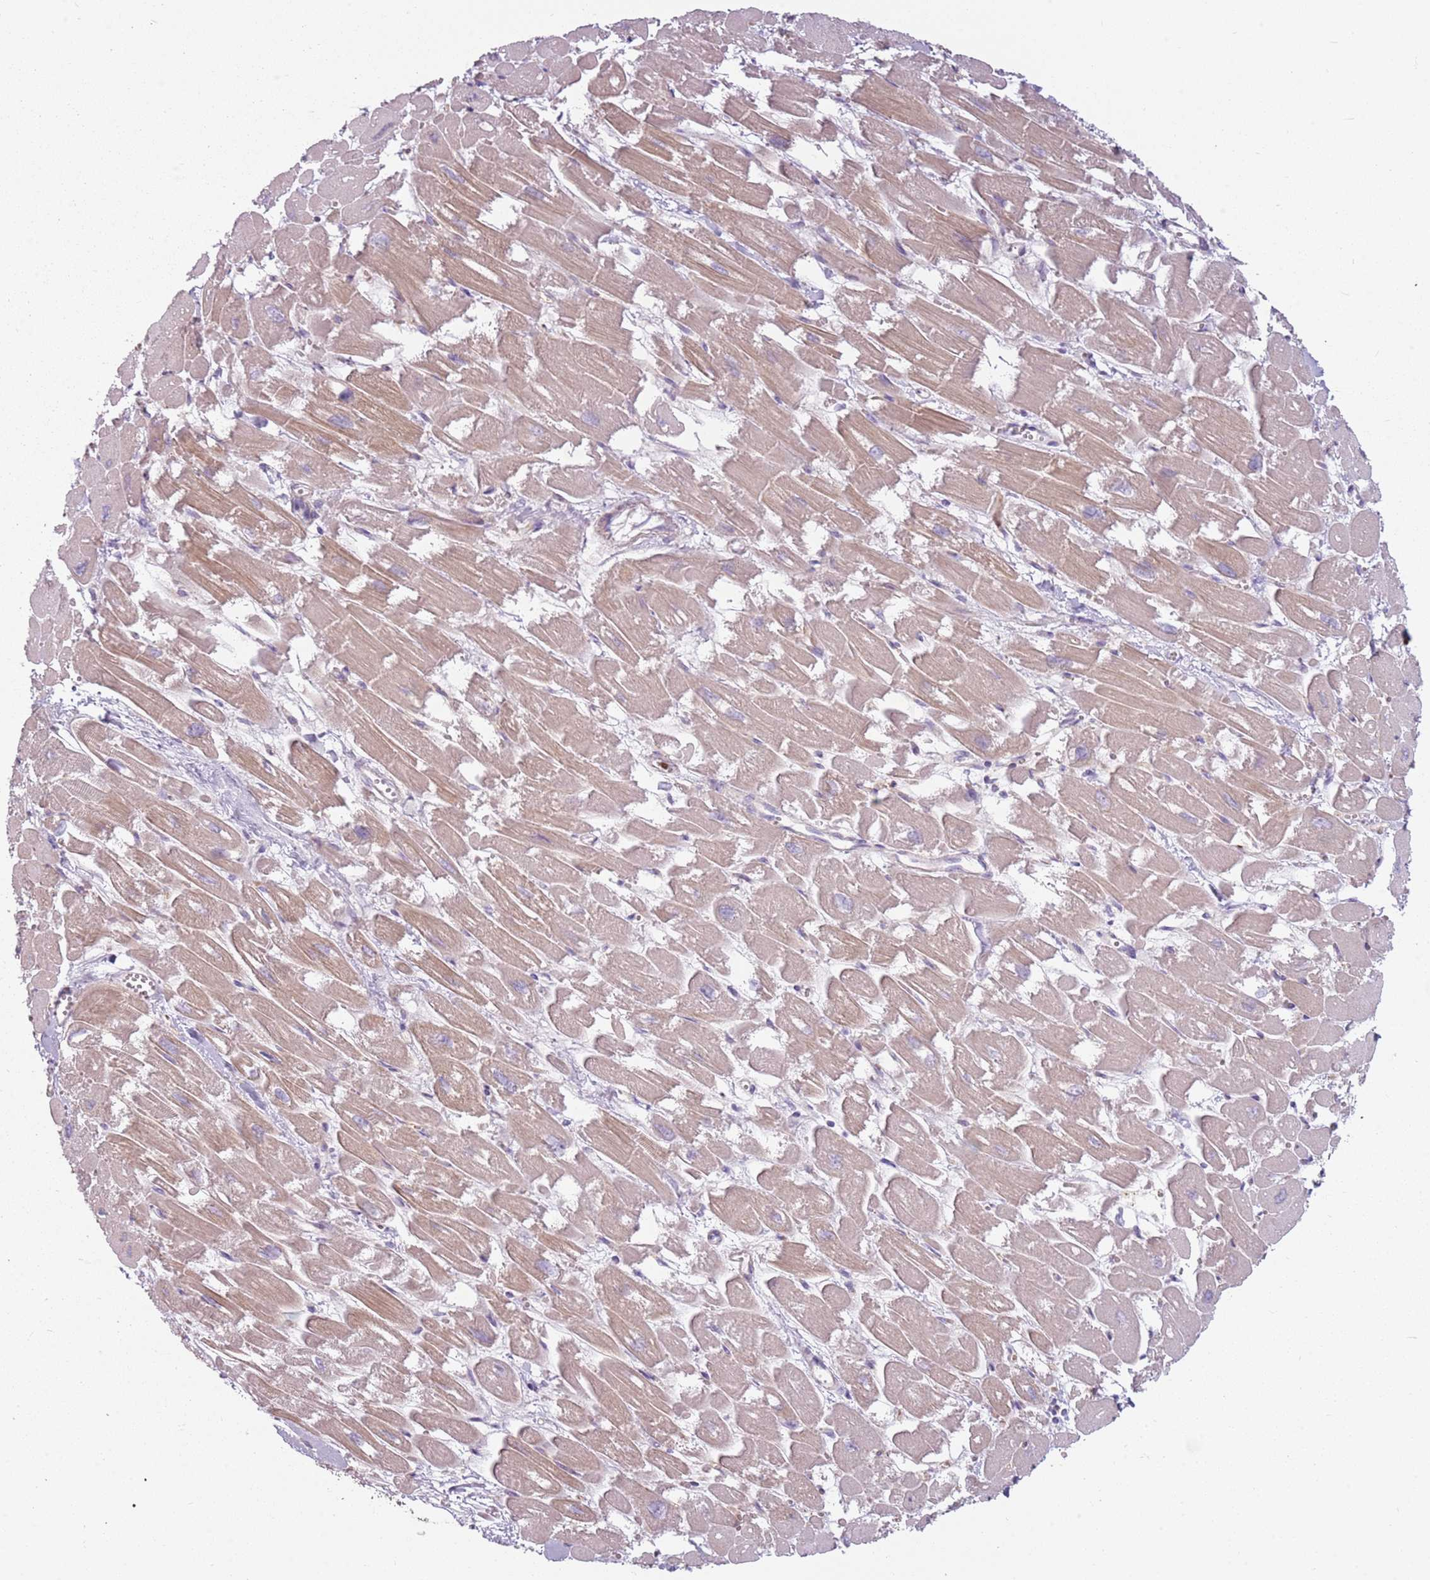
{"staining": {"intensity": "weak", "quantity": "25%-75%", "location": "cytoplasmic/membranous"}, "tissue": "heart muscle", "cell_type": "Cardiomyocytes", "image_type": "normal", "snomed": [{"axis": "morphology", "description": "Normal tissue, NOS"}, {"axis": "topography", "description": "Heart"}], "caption": "Cardiomyocytes demonstrate low levels of weak cytoplasmic/membranous staining in about 25%-75% of cells in normal human heart muscle.", "gene": "SPAG4", "patient": {"sex": "male", "age": 54}}